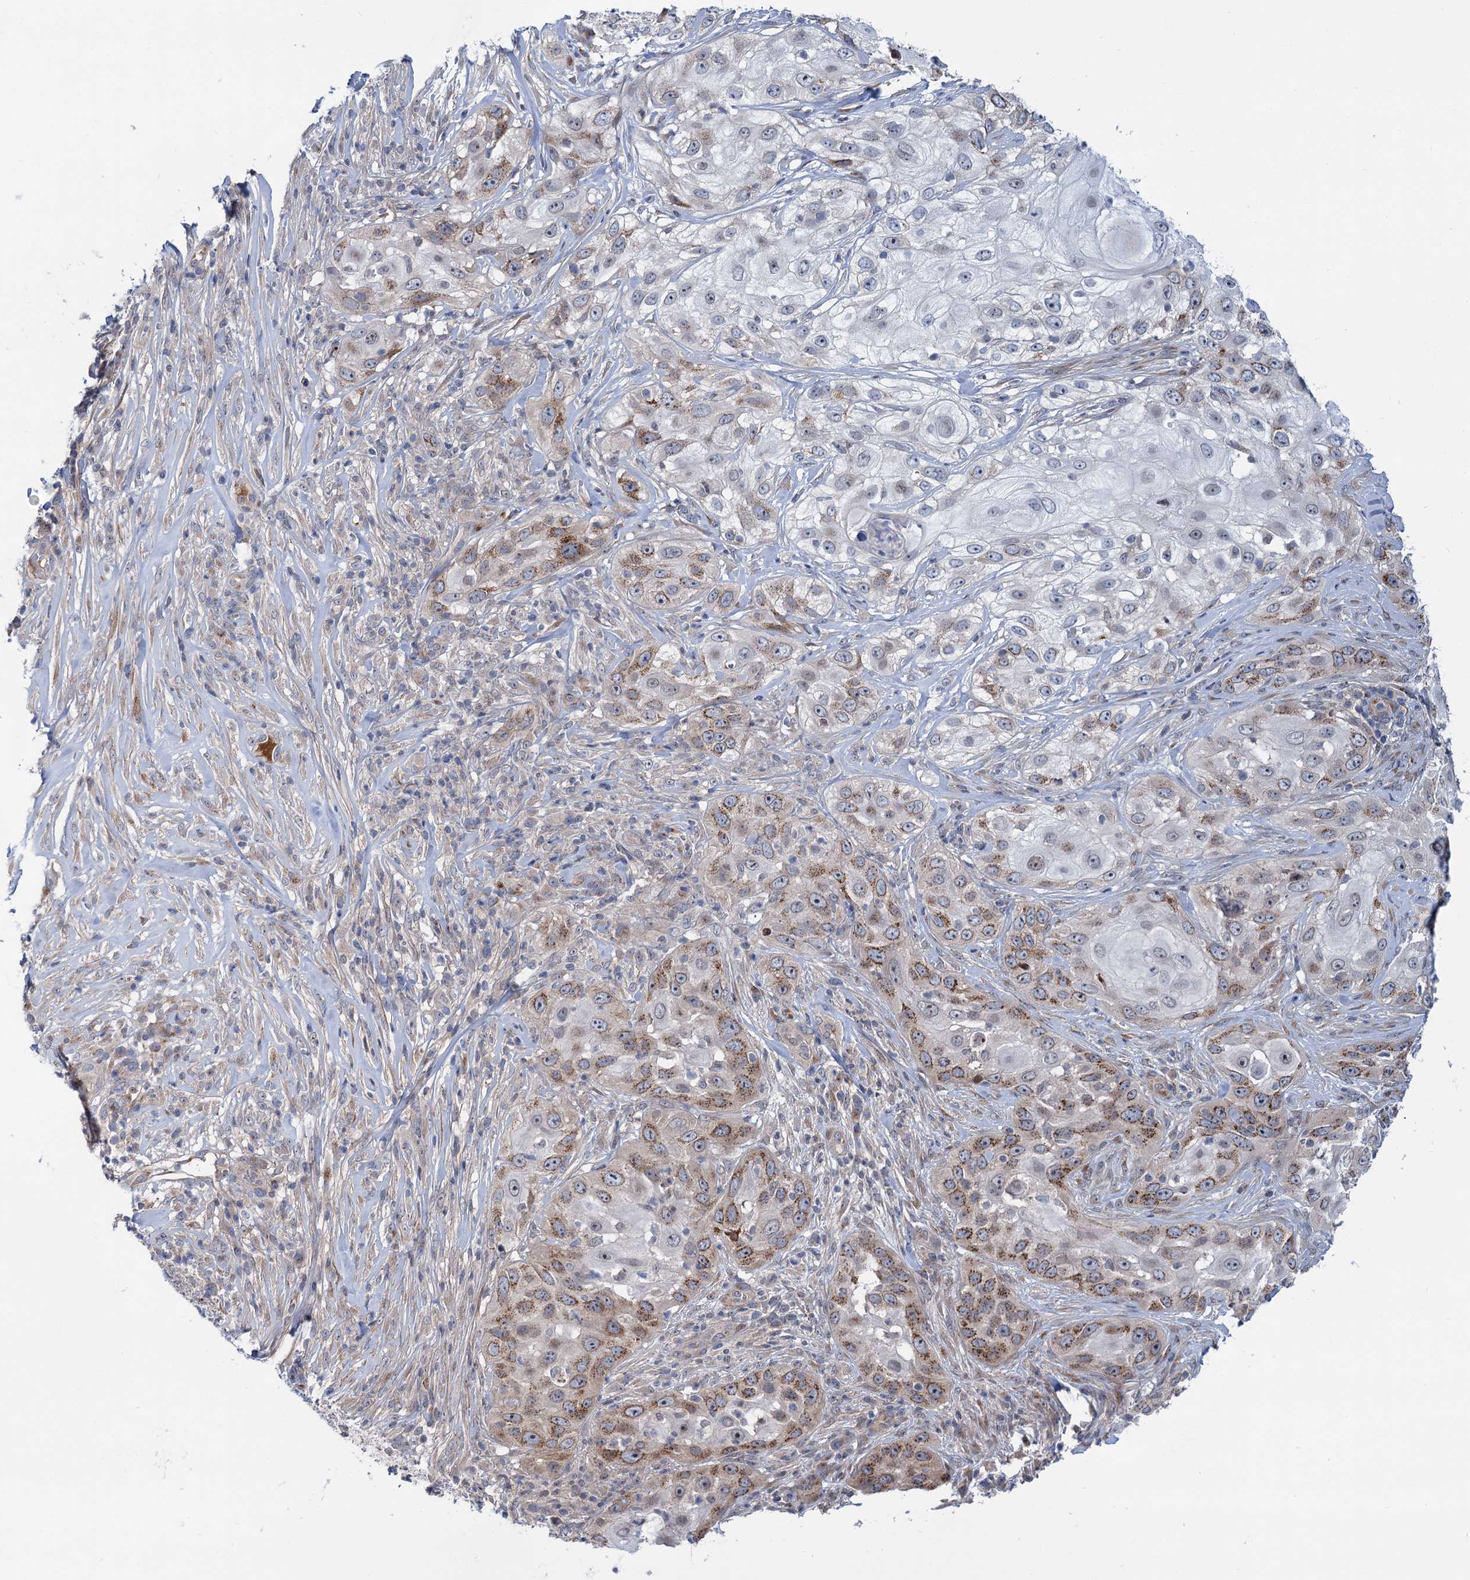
{"staining": {"intensity": "moderate", "quantity": "25%-75%", "location": "cytoplasmic/membranous"}, "tissue": "skin cancer", "cell_type": "Tumor cells", "image_type": "cancer", "snomed": [{"axis": "morphology", "description": "Squamous cell carcinoma, NOS"}, {"axis": "topography", "description": "Skin"}], "caption": "This micrograph exhibits IHC staining of human skin squamous cell carcinoma, with medium moderate cytoplasmic/membranous positivity in about 25%-75% of tumor cells.", "gene": "ELP4", "patient": {"sex": "female", "age": 44}}